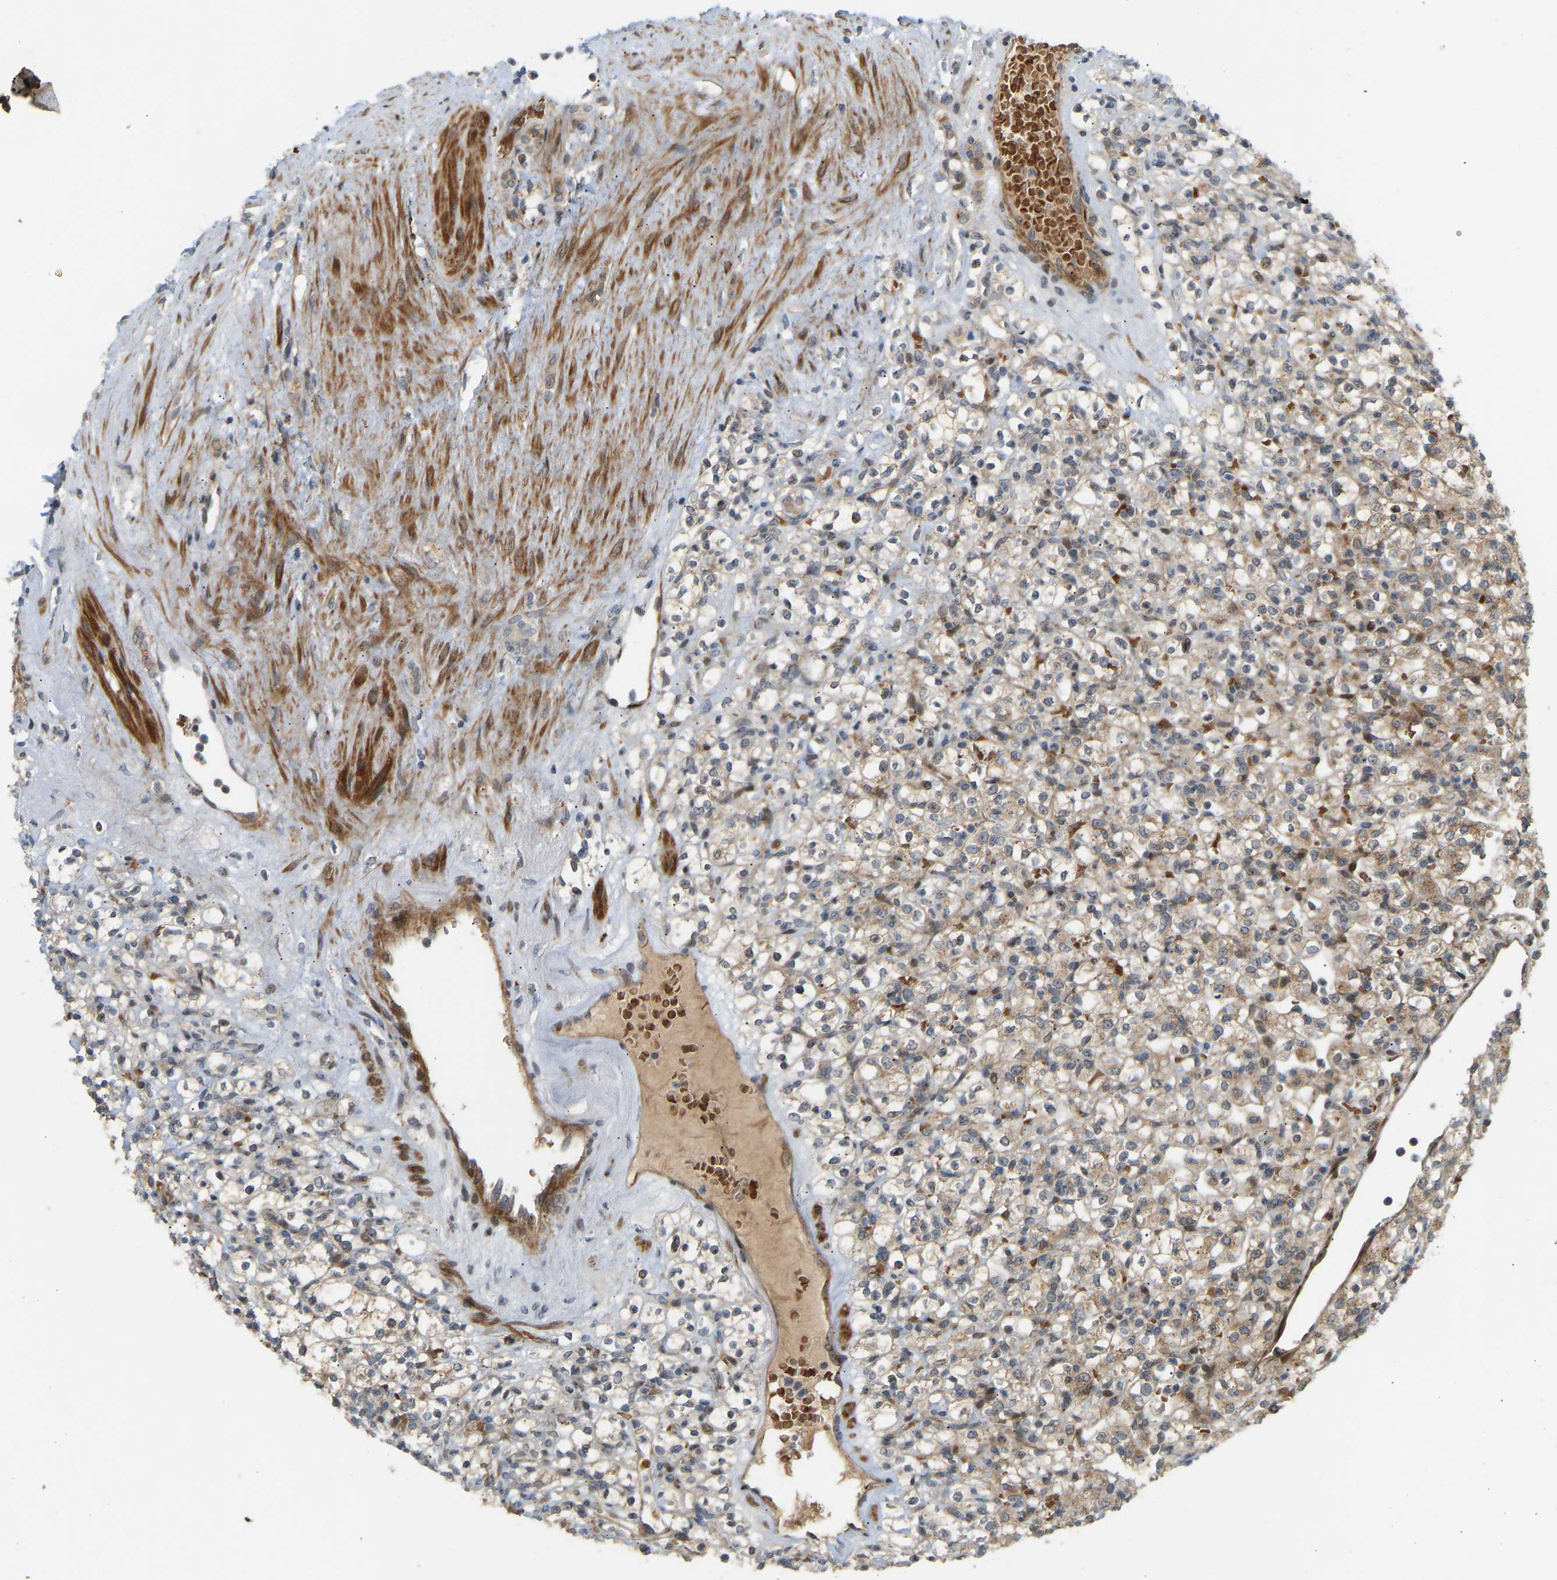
{"staining": {"intensity": "weak", "quantity": ">75%", "location": "cytoplasmic/membranous"}, "tissue": "renal cancer", "cell_type": "Tumor cells", "image_type": "cancer", "snomed": [{"axis": "morphology", "description": "Normal tissue, NOS"}, {"axis": "morphology", "description": "Adenocarcinoma, NOS"}, {"axis": "topography", "description": "Kidney"}], "caption": "Protein staining by IHC exhibits weak cytoplasmic/membranous expression in about >75% of tumor cells in renal cancer (adenocarcinoma).", "gene": "POGLUT2", "patient": {"sex": "female", "age": 72}}